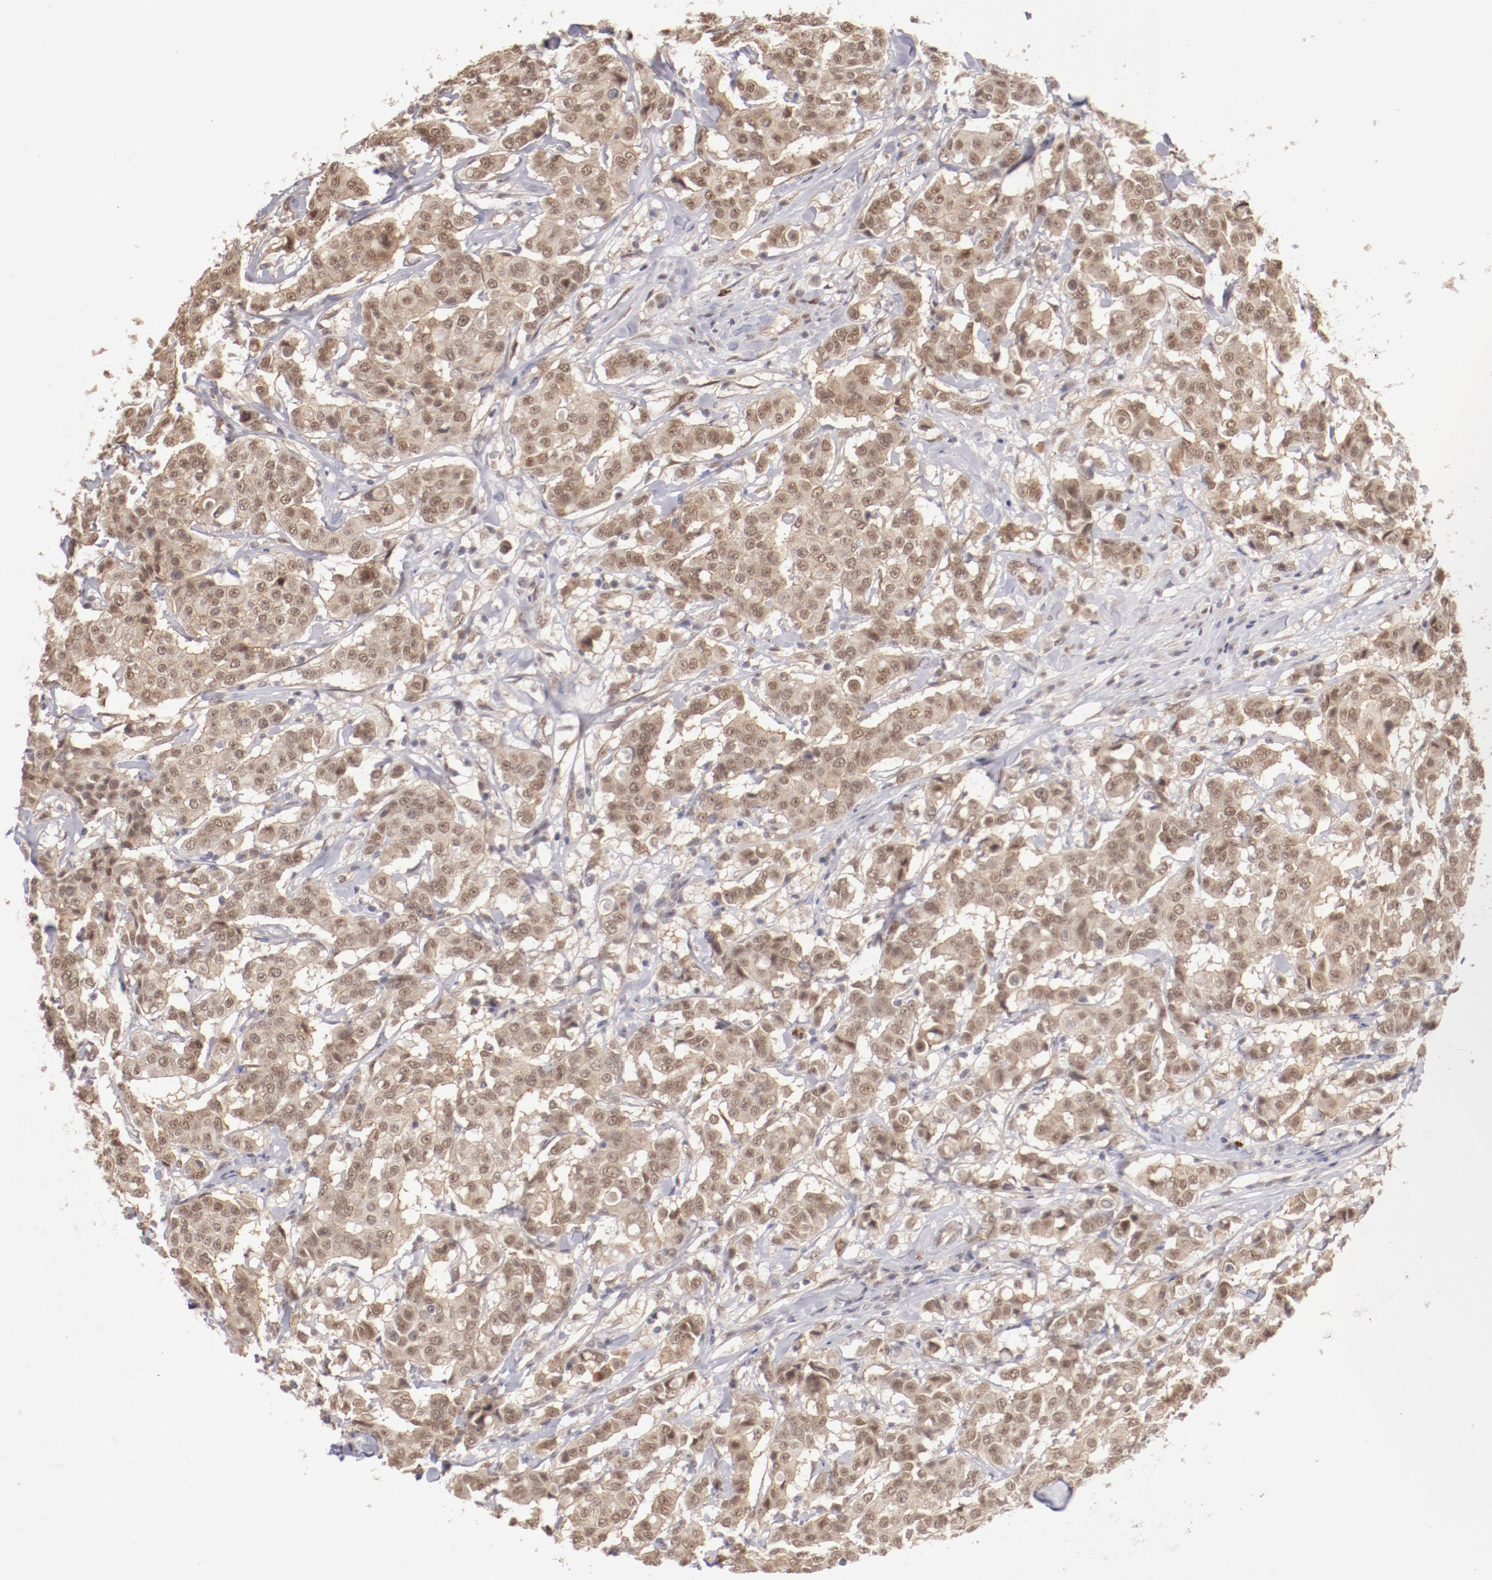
{"staining": {"intensity": "moderate", "quantity": ">75%", "location": "cytoplasmic/membranous,nuclear"}, "tissue": "breast cancer", "cell_type": "Tumor cells", "image_type": "cancer", "snomed": [{"axis": "morphology", "description": "Duct carcinoma"}, {"axis": "topography", "description": "Breast"}], "caption": "Invasive ductal carcinoma (breast) stained for a protein (brown) demonstrates moderate cytoplasmic/membranous and nuclear positive staining in about >75% of tumor cells.", "gene": "NFE2", "patient": {"sex": "female", "age": 27}}